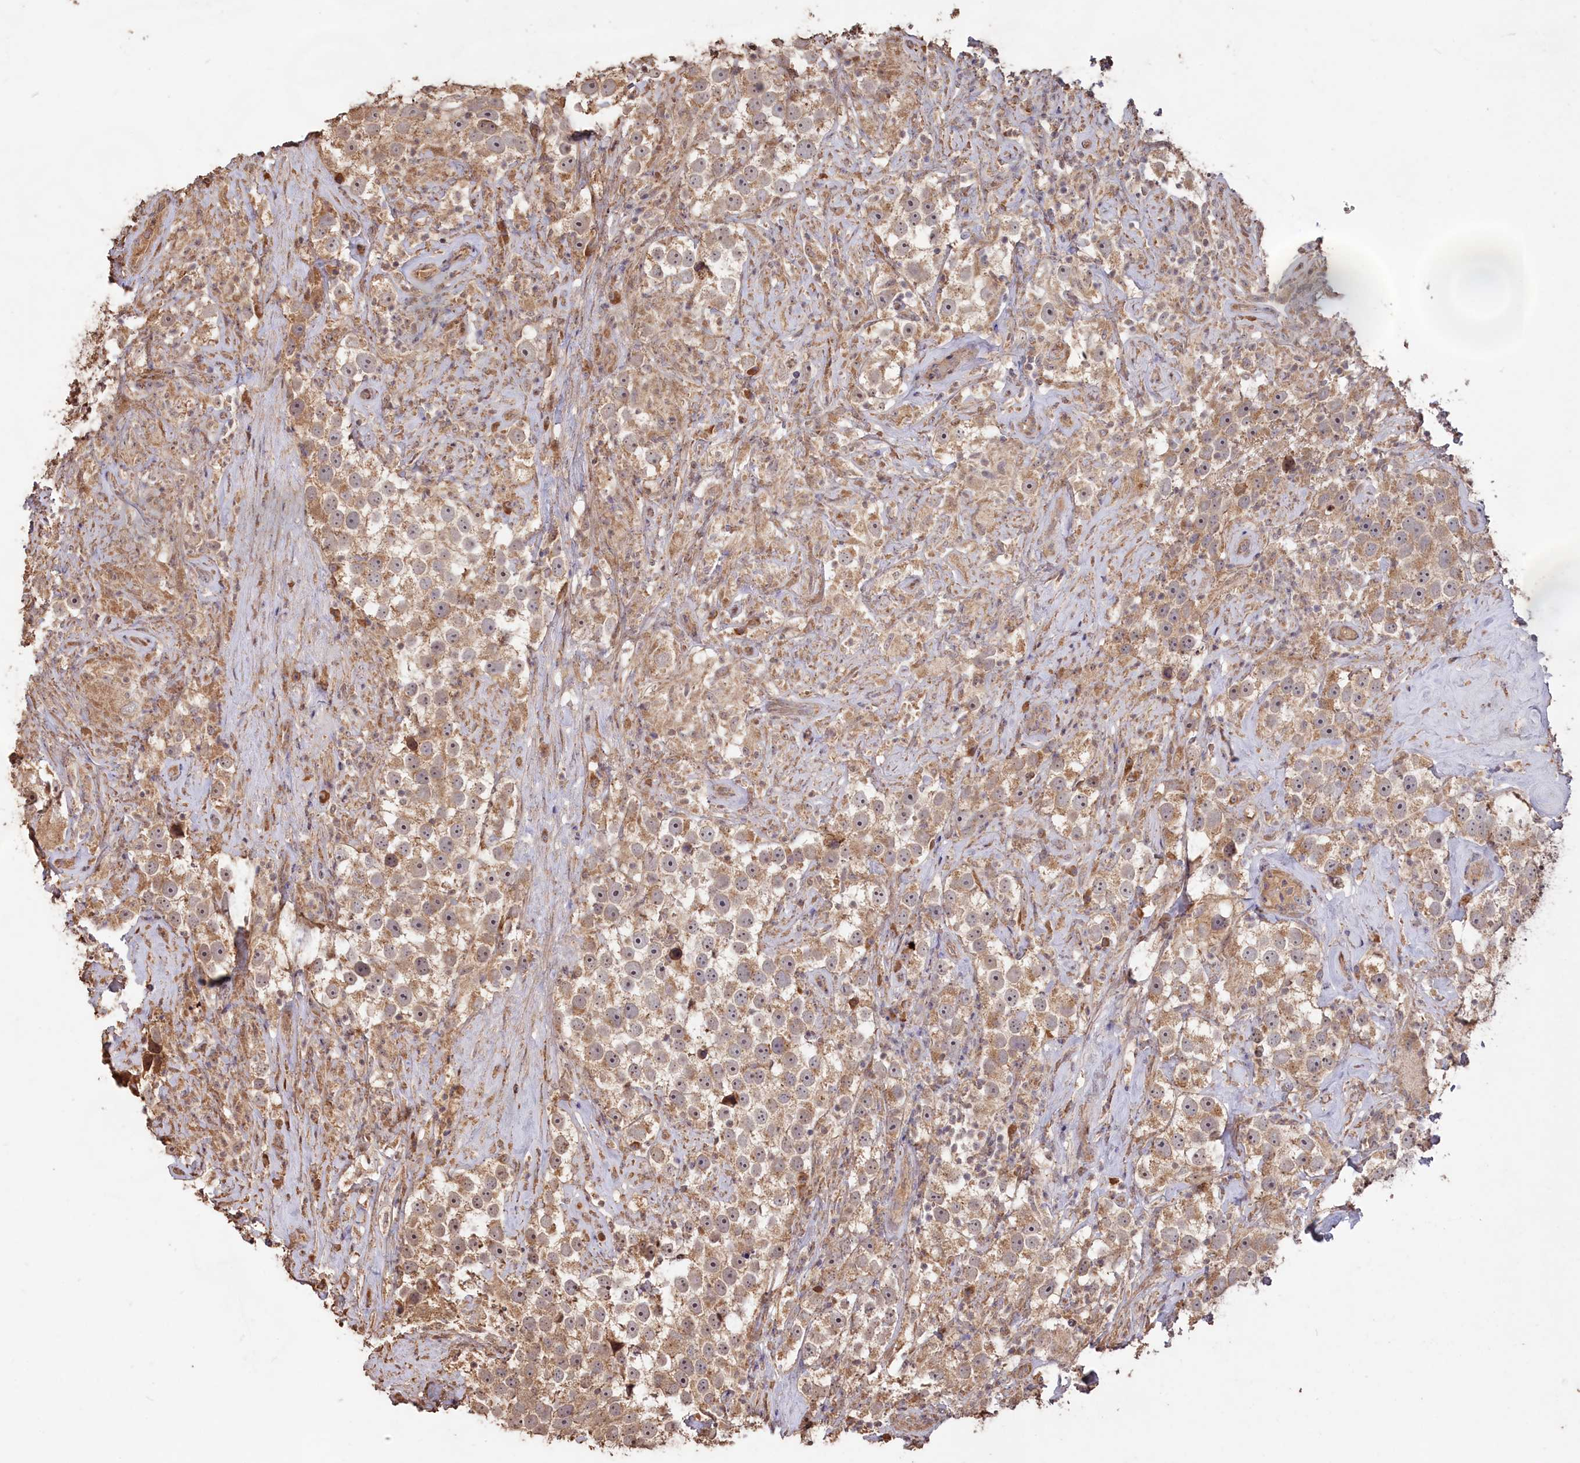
{"staining": {"intensity": "weak", "quantity": ">75%", "location": "cytoplasmic/membranous,nuclear"}, "tissue": "testis cancer", "cell_type": "Tumor cells", "image_type": "cancer", "snomed": [{"axis": "morphology", "description": "Seminoma, NOS"}, {"axis": "topography", "description": "Testis"}], "caption": "DAB immunohistochemical staining of seminoma (testis) reveals weak cytoplasmic/membranous and nuclear protein positivity in approximately >75% of tumor cells.", "gene": "LAYN", "patient": {"sex": "male", "age": 49}}